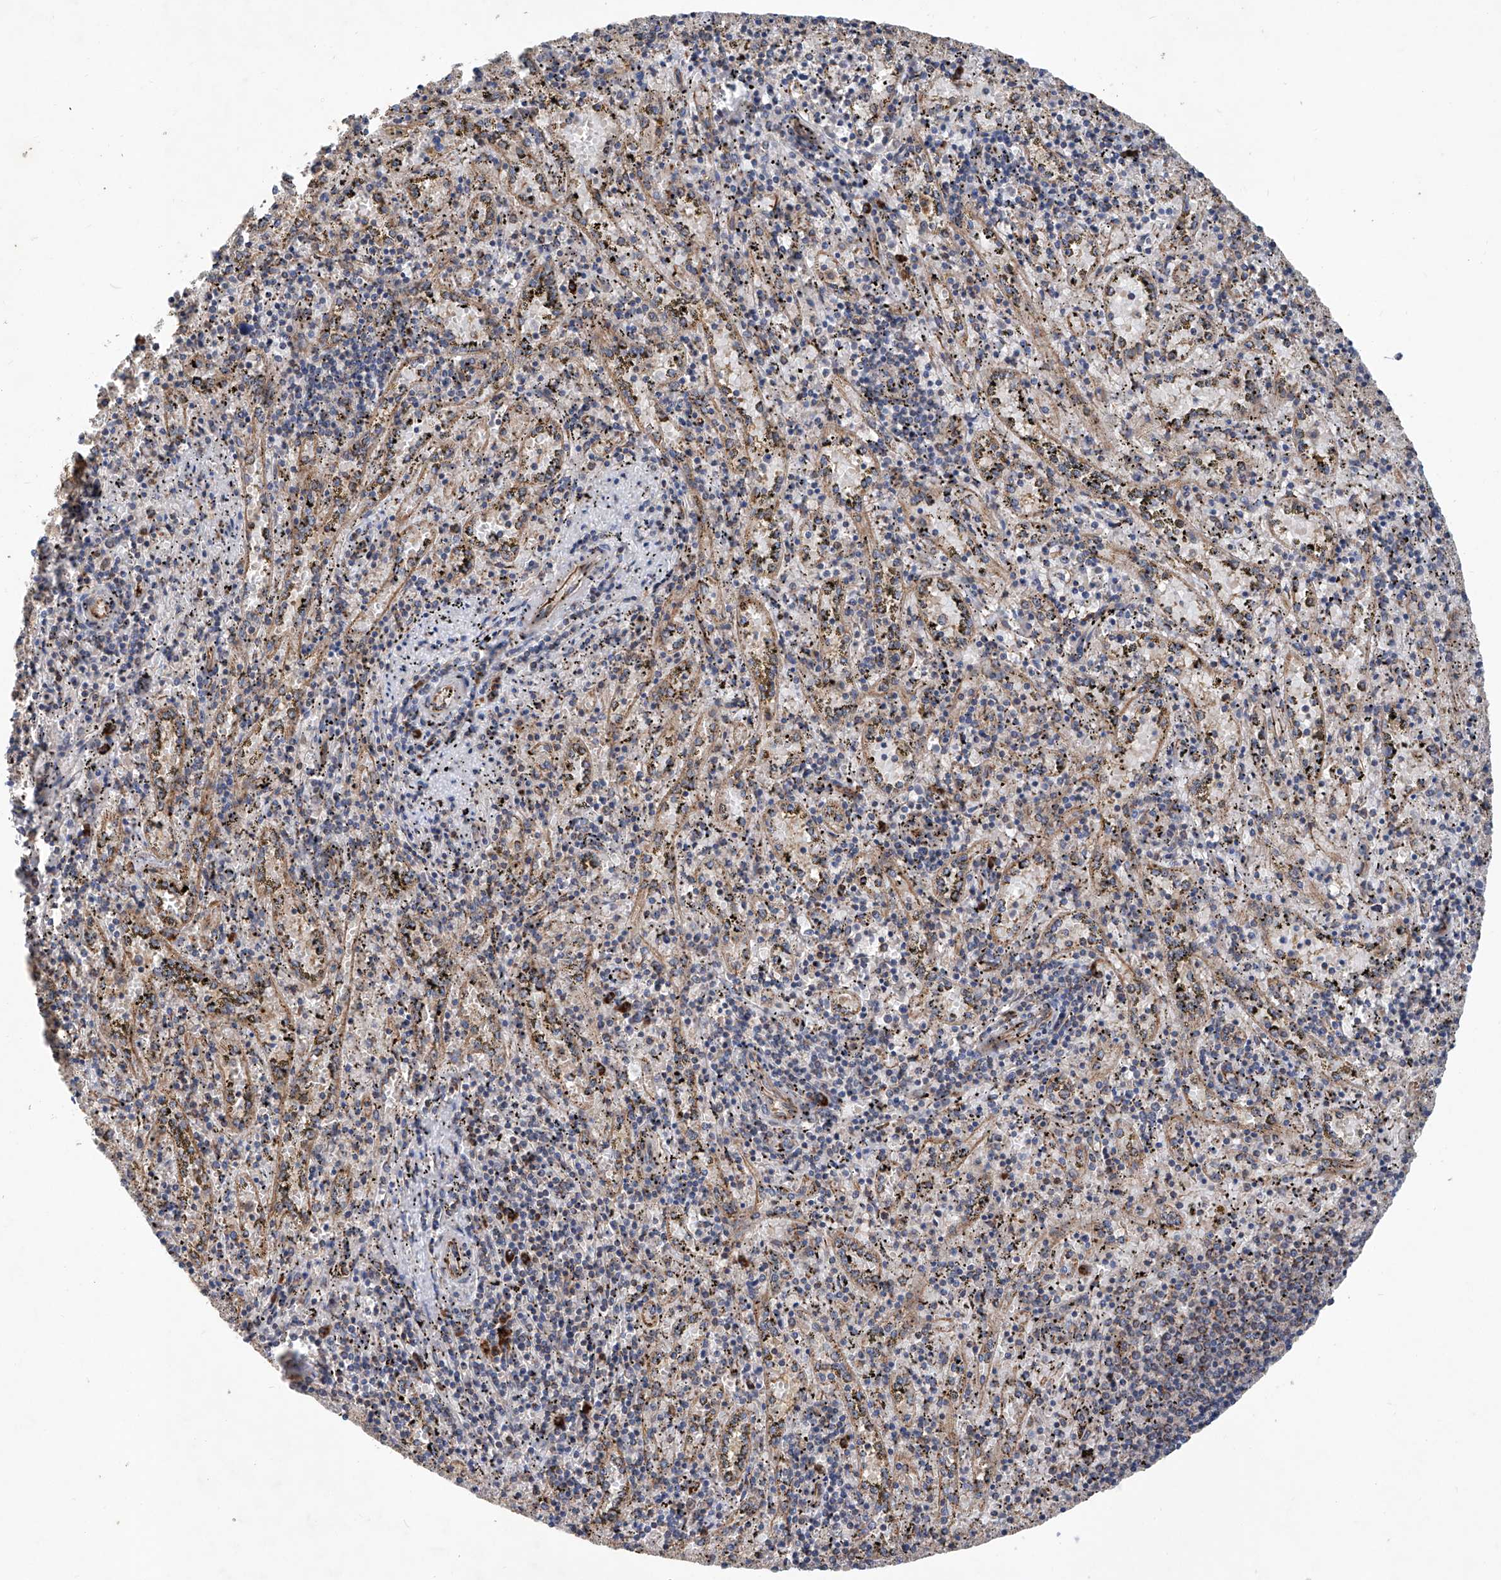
{"staining": {"intensity": "moderate", "quantity": "<25%", "location": "cytoplasmic/membranous"}, "tissue": "spleen", "cell_type": "Cells in red pulp", "image_type": "normal", "snomed": [{"axis": "morphology", "description": "Normal tissue, NOS"}, {"axis": "topography", "description": "Spleen"}], "caption": "Immunohistochemical staining of normal spleen demonstrates <25% levels of moderate cytoplasmic/membranous protein staining in about <25% of cells in red pulp.", "gene": "ASCC3", "patient": {"sex": "male", "age": 11}}